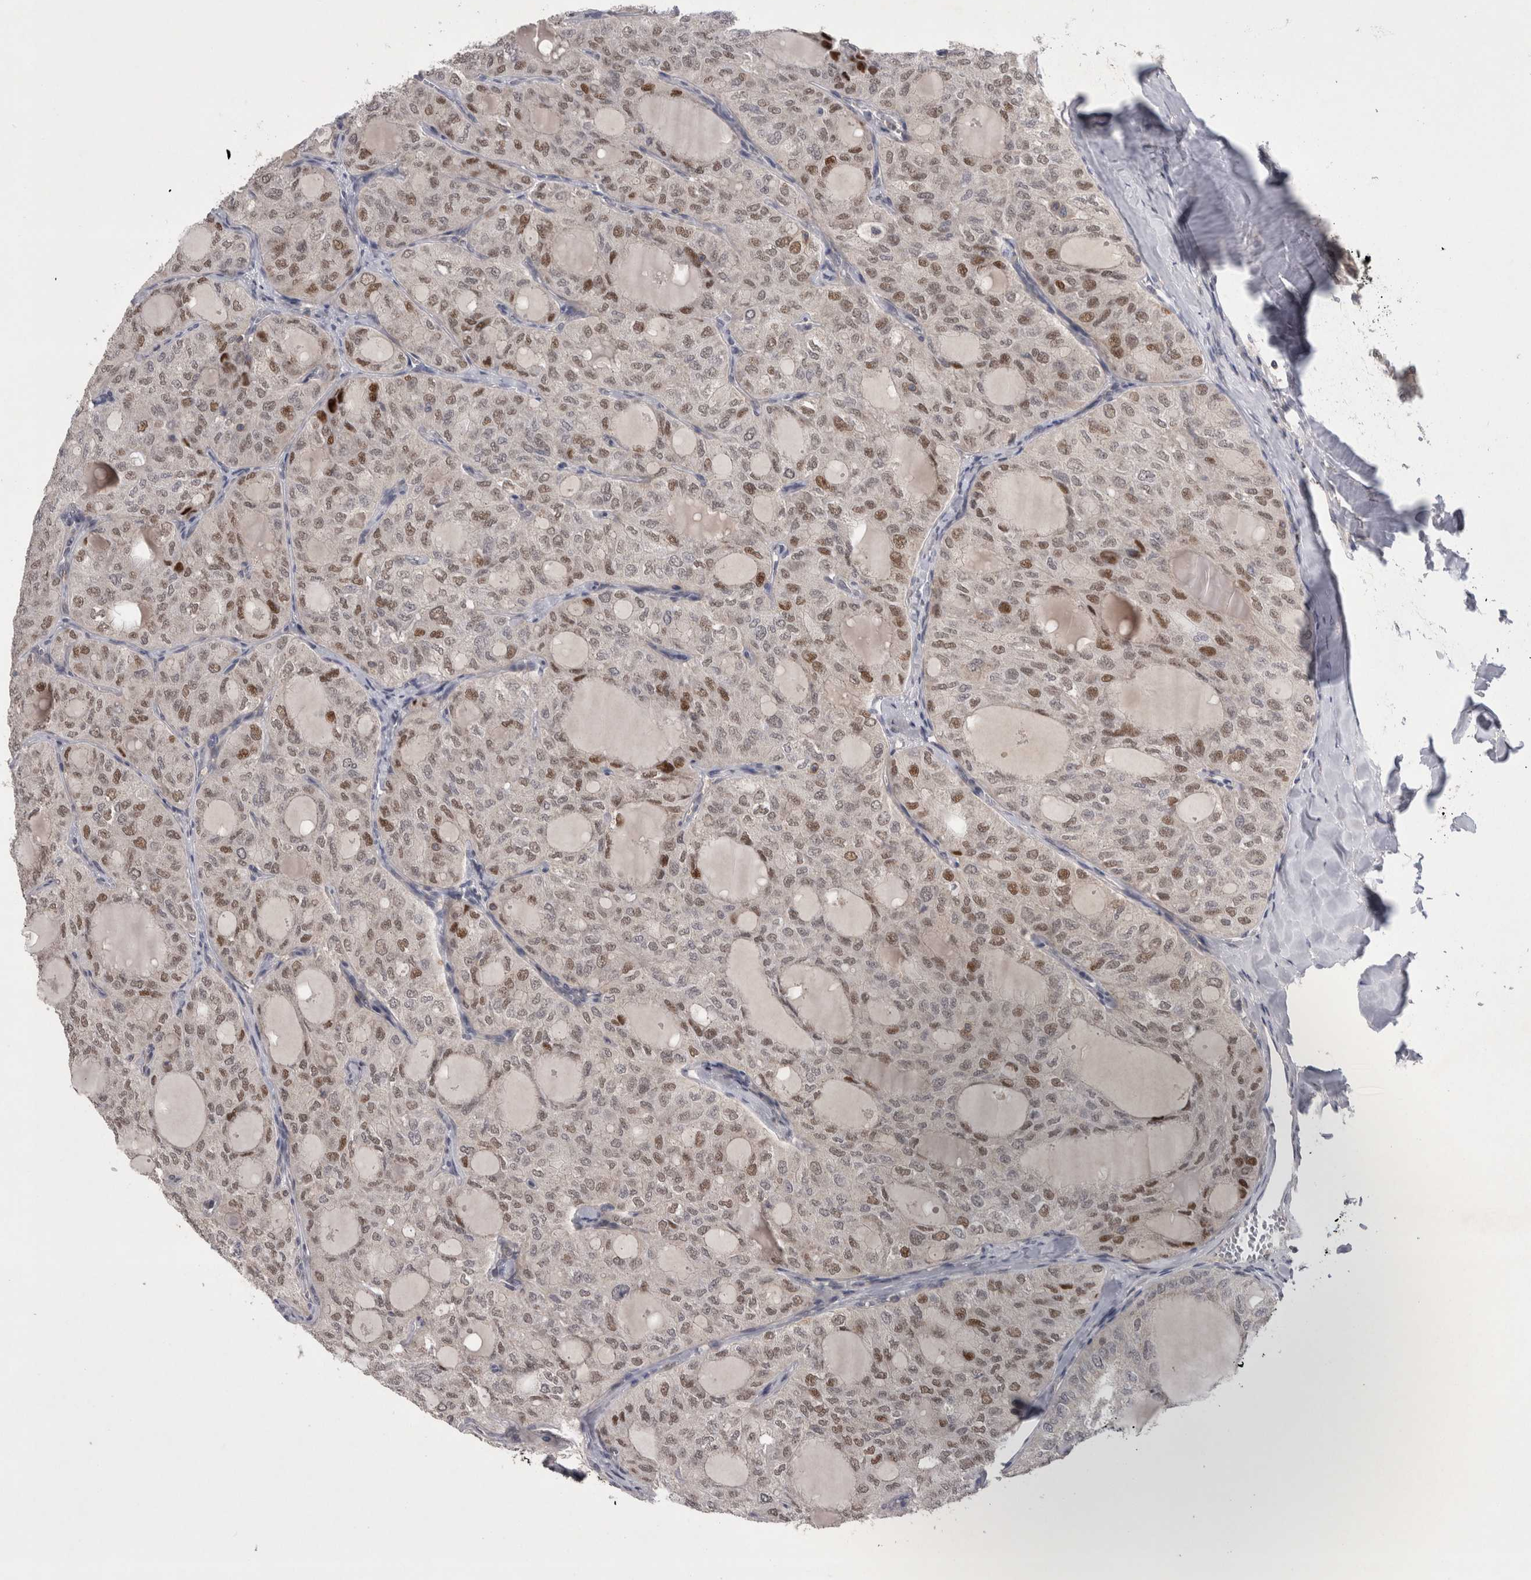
{"staining": {"intensity": "moderate", "quantity": ">75%", "location": "nuclear"}, "tissue": "thyroid cancer", "cell_type": "Tumor cells", "image_type": "cancer", "snomed": [{"axis": "morphology", "description": "Follicular adenoma carcinoma, NOS"}, {"axis": "topography", "description": "Thyroid gland"}], "caption": "Protein staining of thyroid cancer (follicular adenoma carcinoma) tissue reveals moderate nuclear positivity in about >75% of tumor cells.", "gene": "NFATC2", "patient": {"sex": "male", "age": 75}}